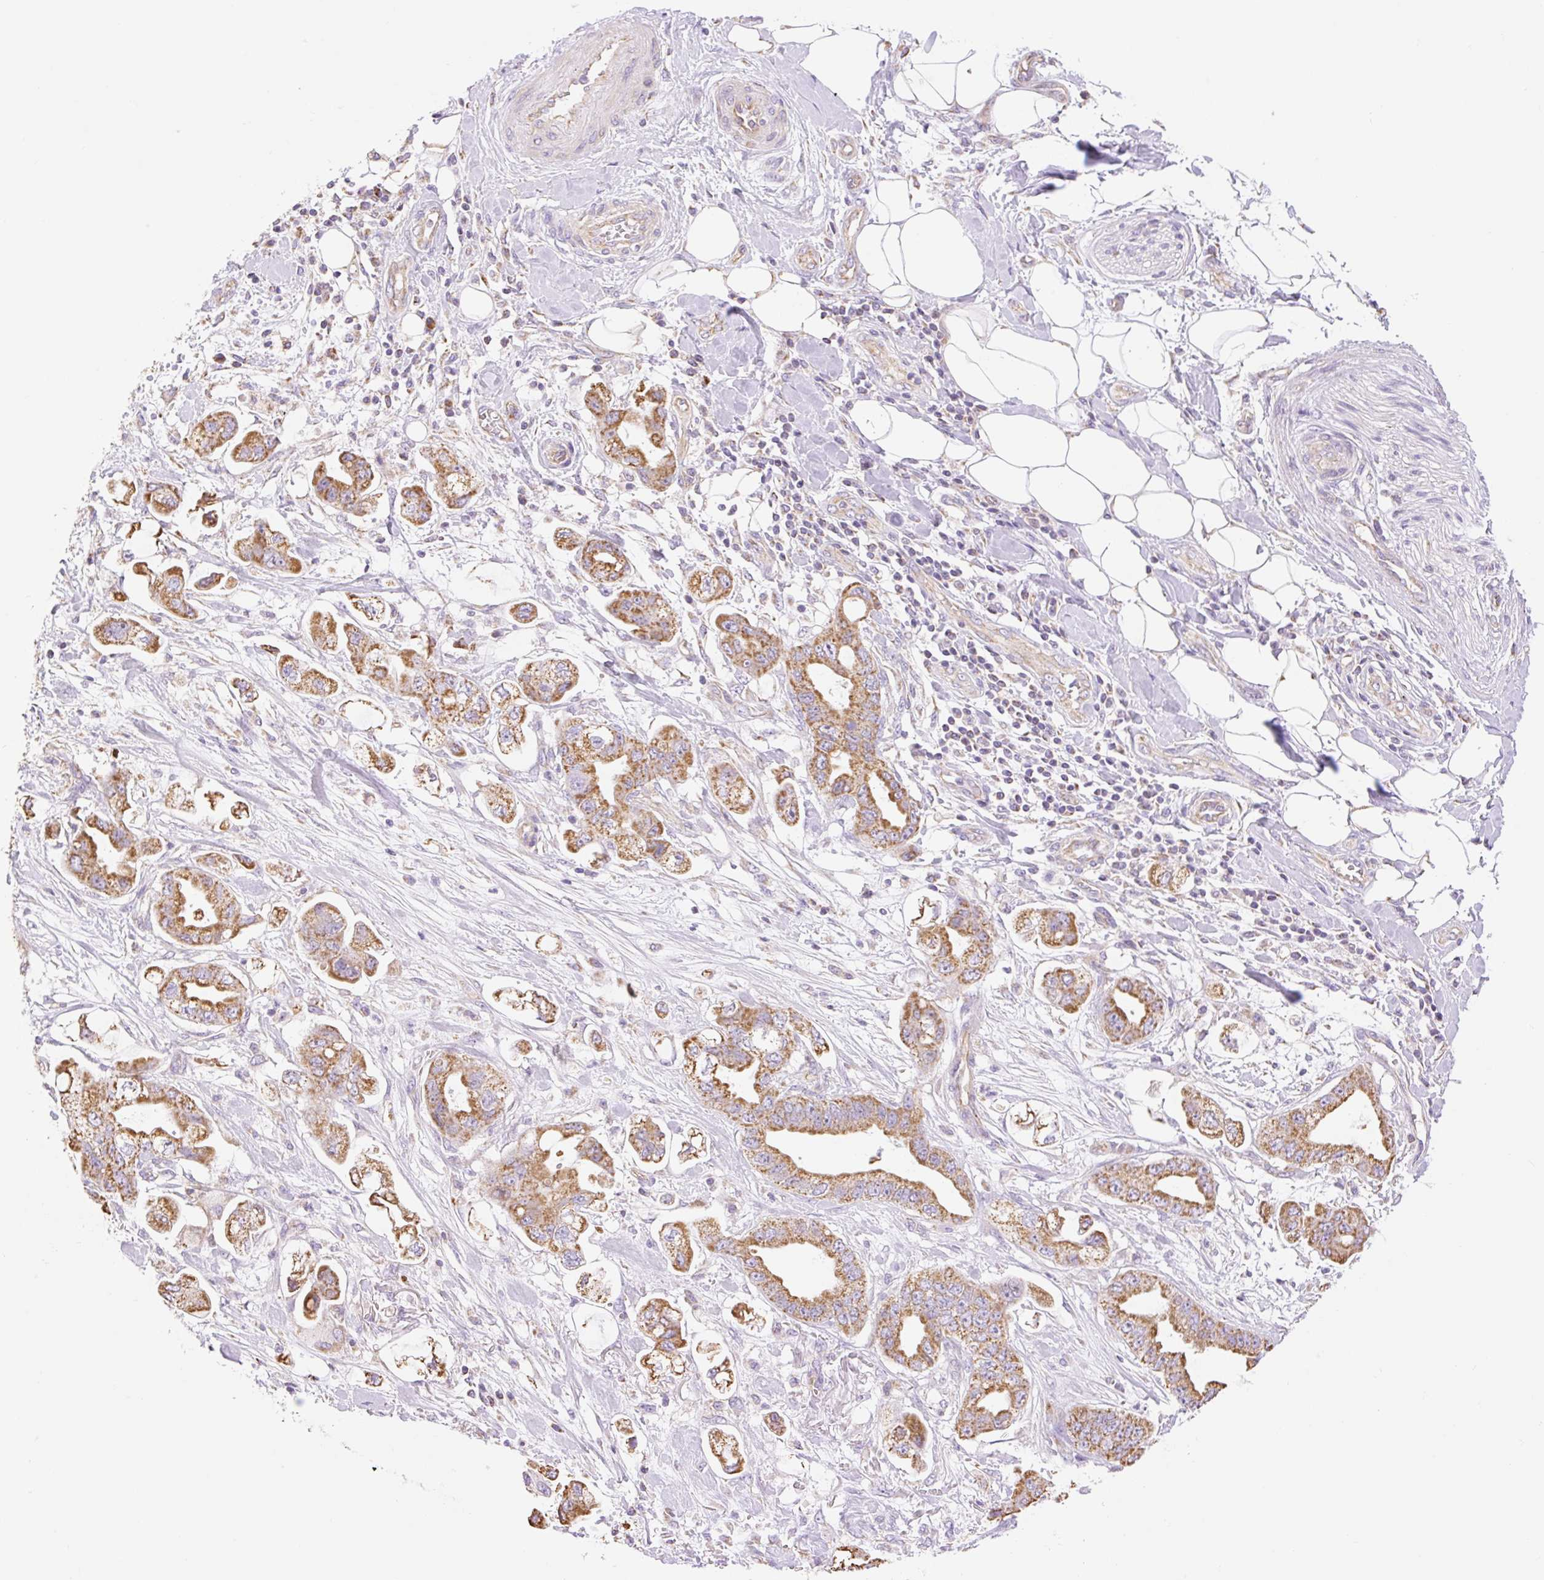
{"staining": {"intensity": "moderate", "quantity": ">75%", "location": "cytoplasmic/membranous"}, "tissue": "stomach cancer", "cell_type": "Tumor cells", "image_type": "cancer", "snomed": [{"axis": "morphology", "description": "Adenocarcinoma, NOS"}, {"axis": "topography", "description": "Stomach"}], "caption": "IHC micrograph of human adenocarcinoma (stomach) stained for a protein (brown), which displays medium levels of moderate cytoplasmic/membranous staining in approximately >75% of tumor cells.", "gene": "ESAM", "patient": {"sex": "male", "age": 62}}